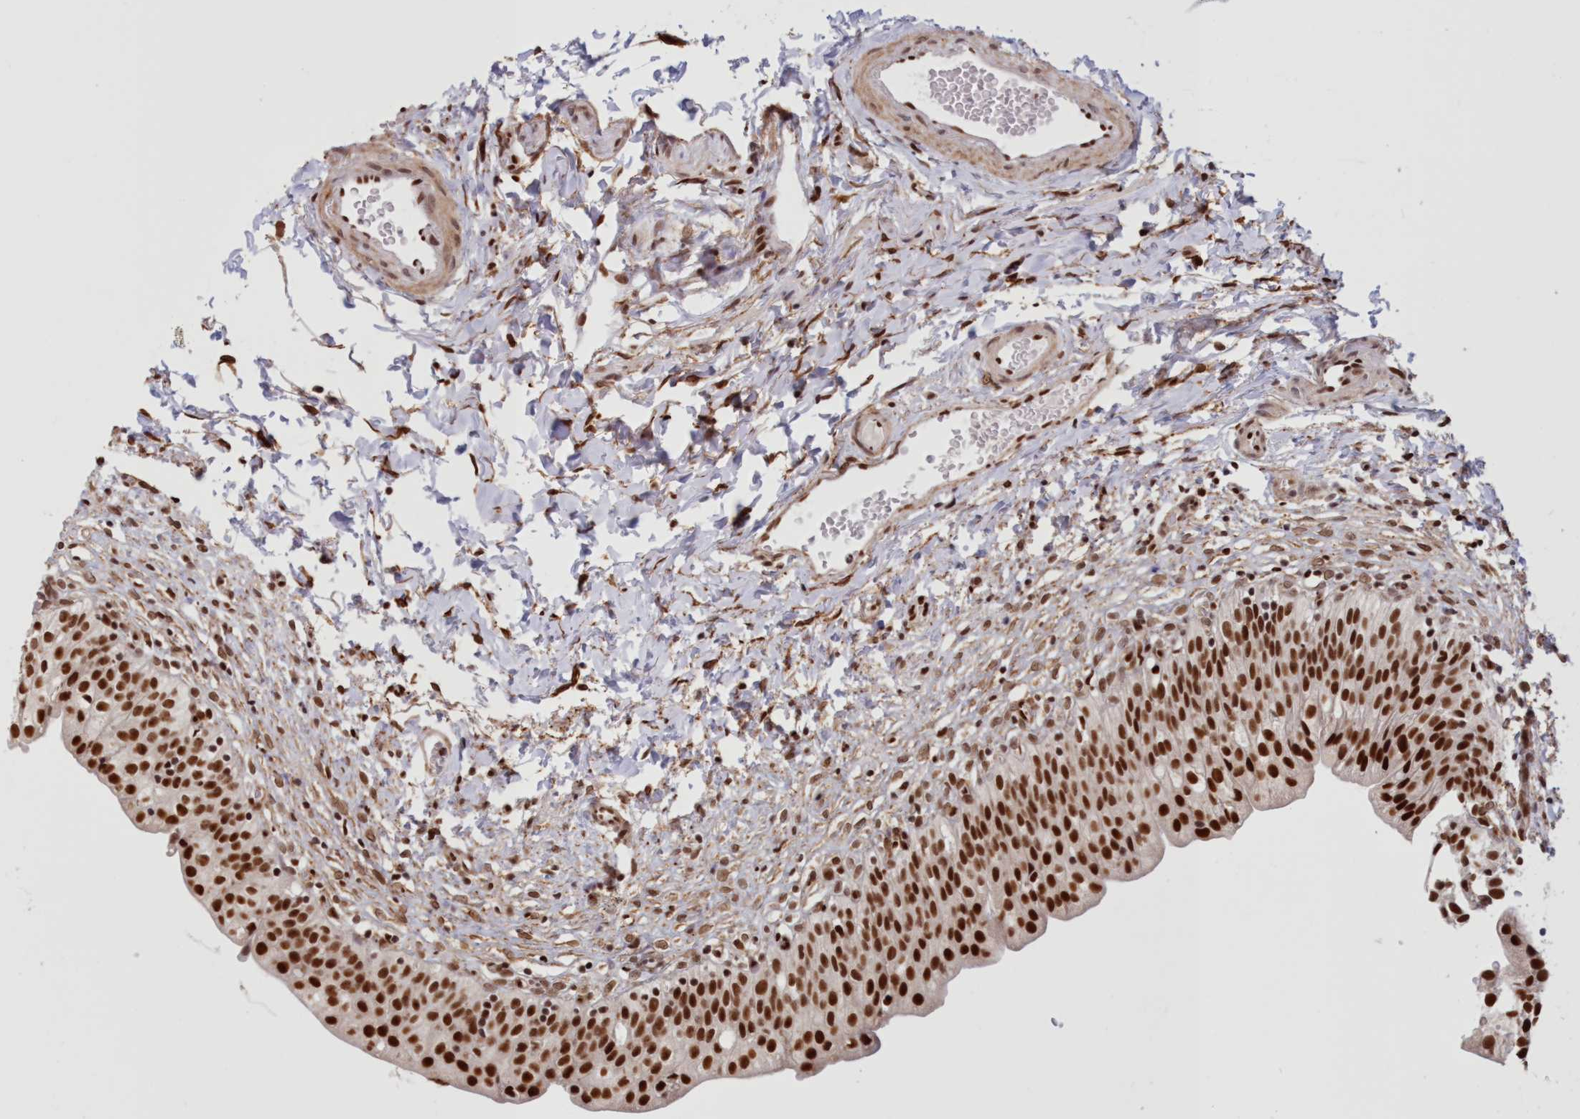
{"staining": {"intensity": "strong", "quantity": ">75%", "location": "nuclear"}, "tissue": "urinary bladder", "cell_type": "Urothelial cells", "image_type": "normal", "snomed": [{"axis": "morphology", "description": "Normal tissue, NOS"}, {"axis": "topography", "description": "Urinary bladder"}], "caption": "DAB immunohistochemical staining of normal urinary bladder demonstrates strong nuclear protein expression in about >75% of urothelial cells.", "gene": "POLR2B", "patient": {"sex": "male", "age": 55}}